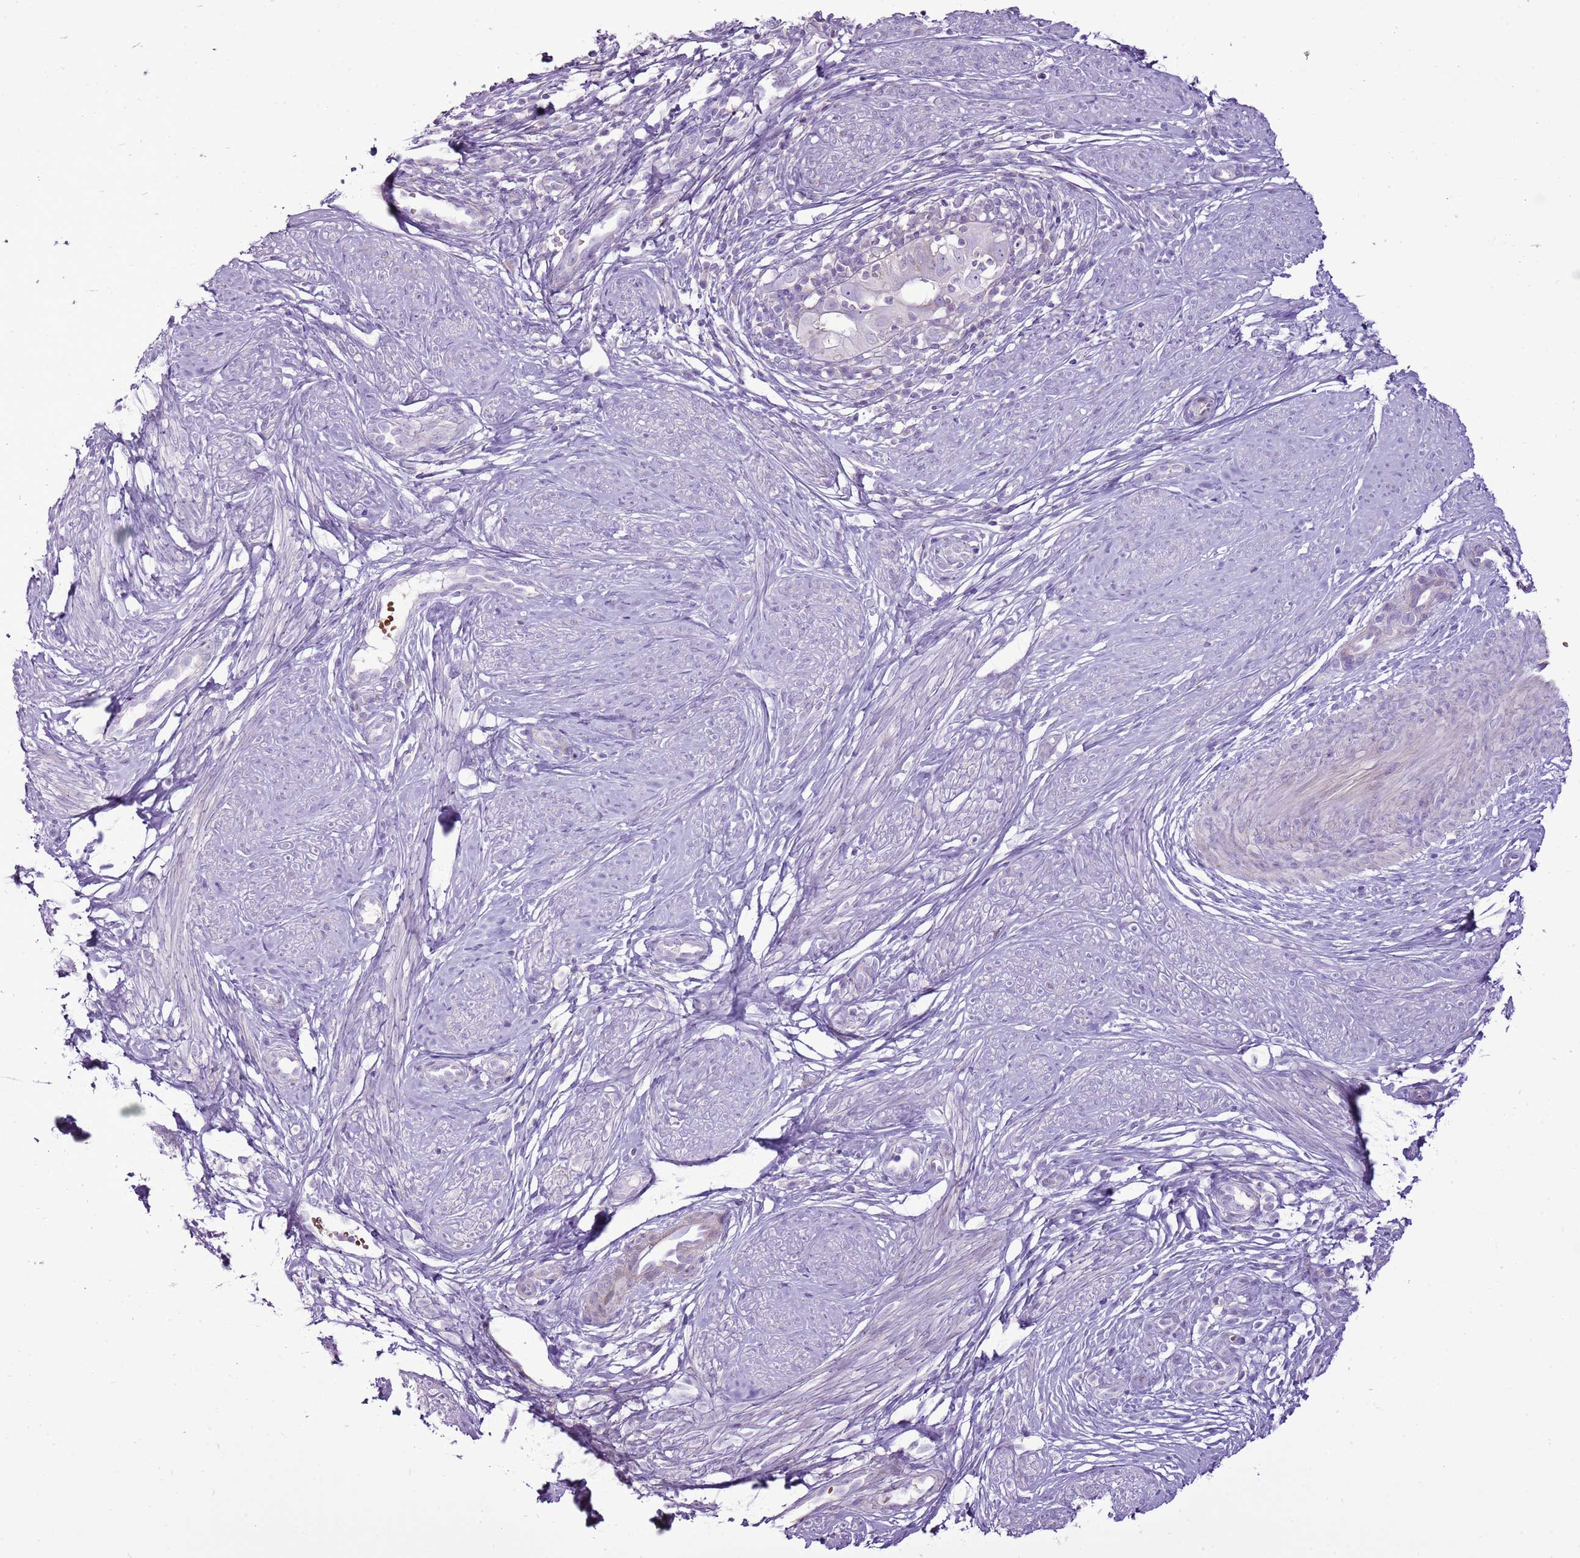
{"staining": {"intensity": "negative", "quantity": "none", "location": "none"}, "tissue": "cervical cancer", "cell_type": "Tumor cells", "image_type": "cancer", "snomed": [{"axis": "morphology", "description": "Adenocarcinoma, NOS"}, {"axis": "topography", "description": "Cervix"}], "caption": "DAB immunohistochemical staining of human adenocarcinoma (cervical) demonstrates no significant positivity in tumor cells.", "gene": "CHAC2", "patient": {"sex": "female", "age": 36}}